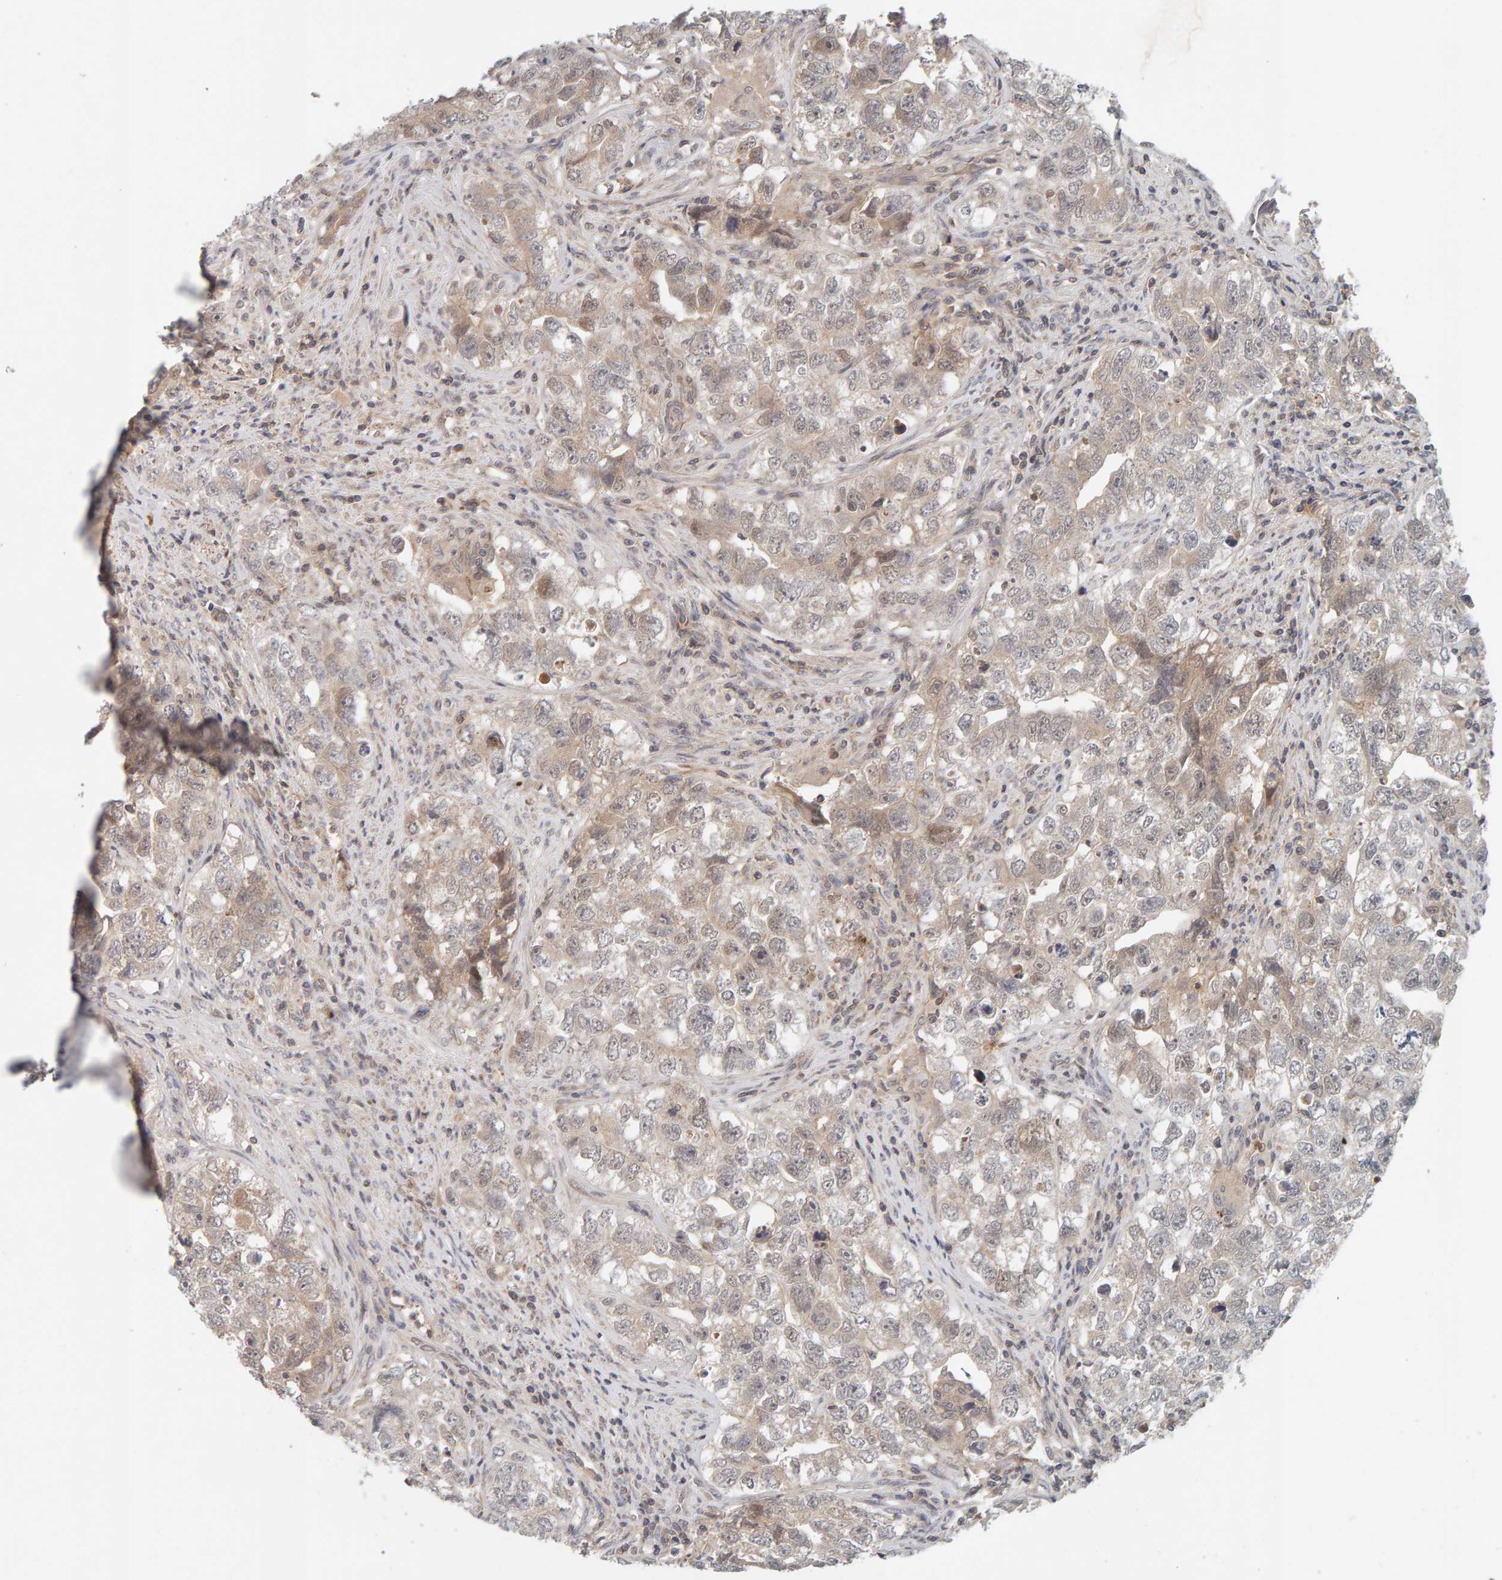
{"staining": {"intensity": "weak", "quantity": "<25%", "location": "cytoplasmic/membranous,nuclear"}, "tissue": "testis cancer", "cell_type": "Tumor cells", "image_type": "cancer", "snomed": [{"axis": "morphology", "description": "Seminoma, NOS"}, {"axis": "morphology", "description": "Carcinoma, Embryonal, NOS"}, {"axis": "topography", "description": "Testis"}], "caption": "This is an immunohistochemistry (IHC) image of human seminoma (testis). There is no expression in tumor cells.", "gene": "NUDCD1", "patient": {"sex": "male", "age": 43}}